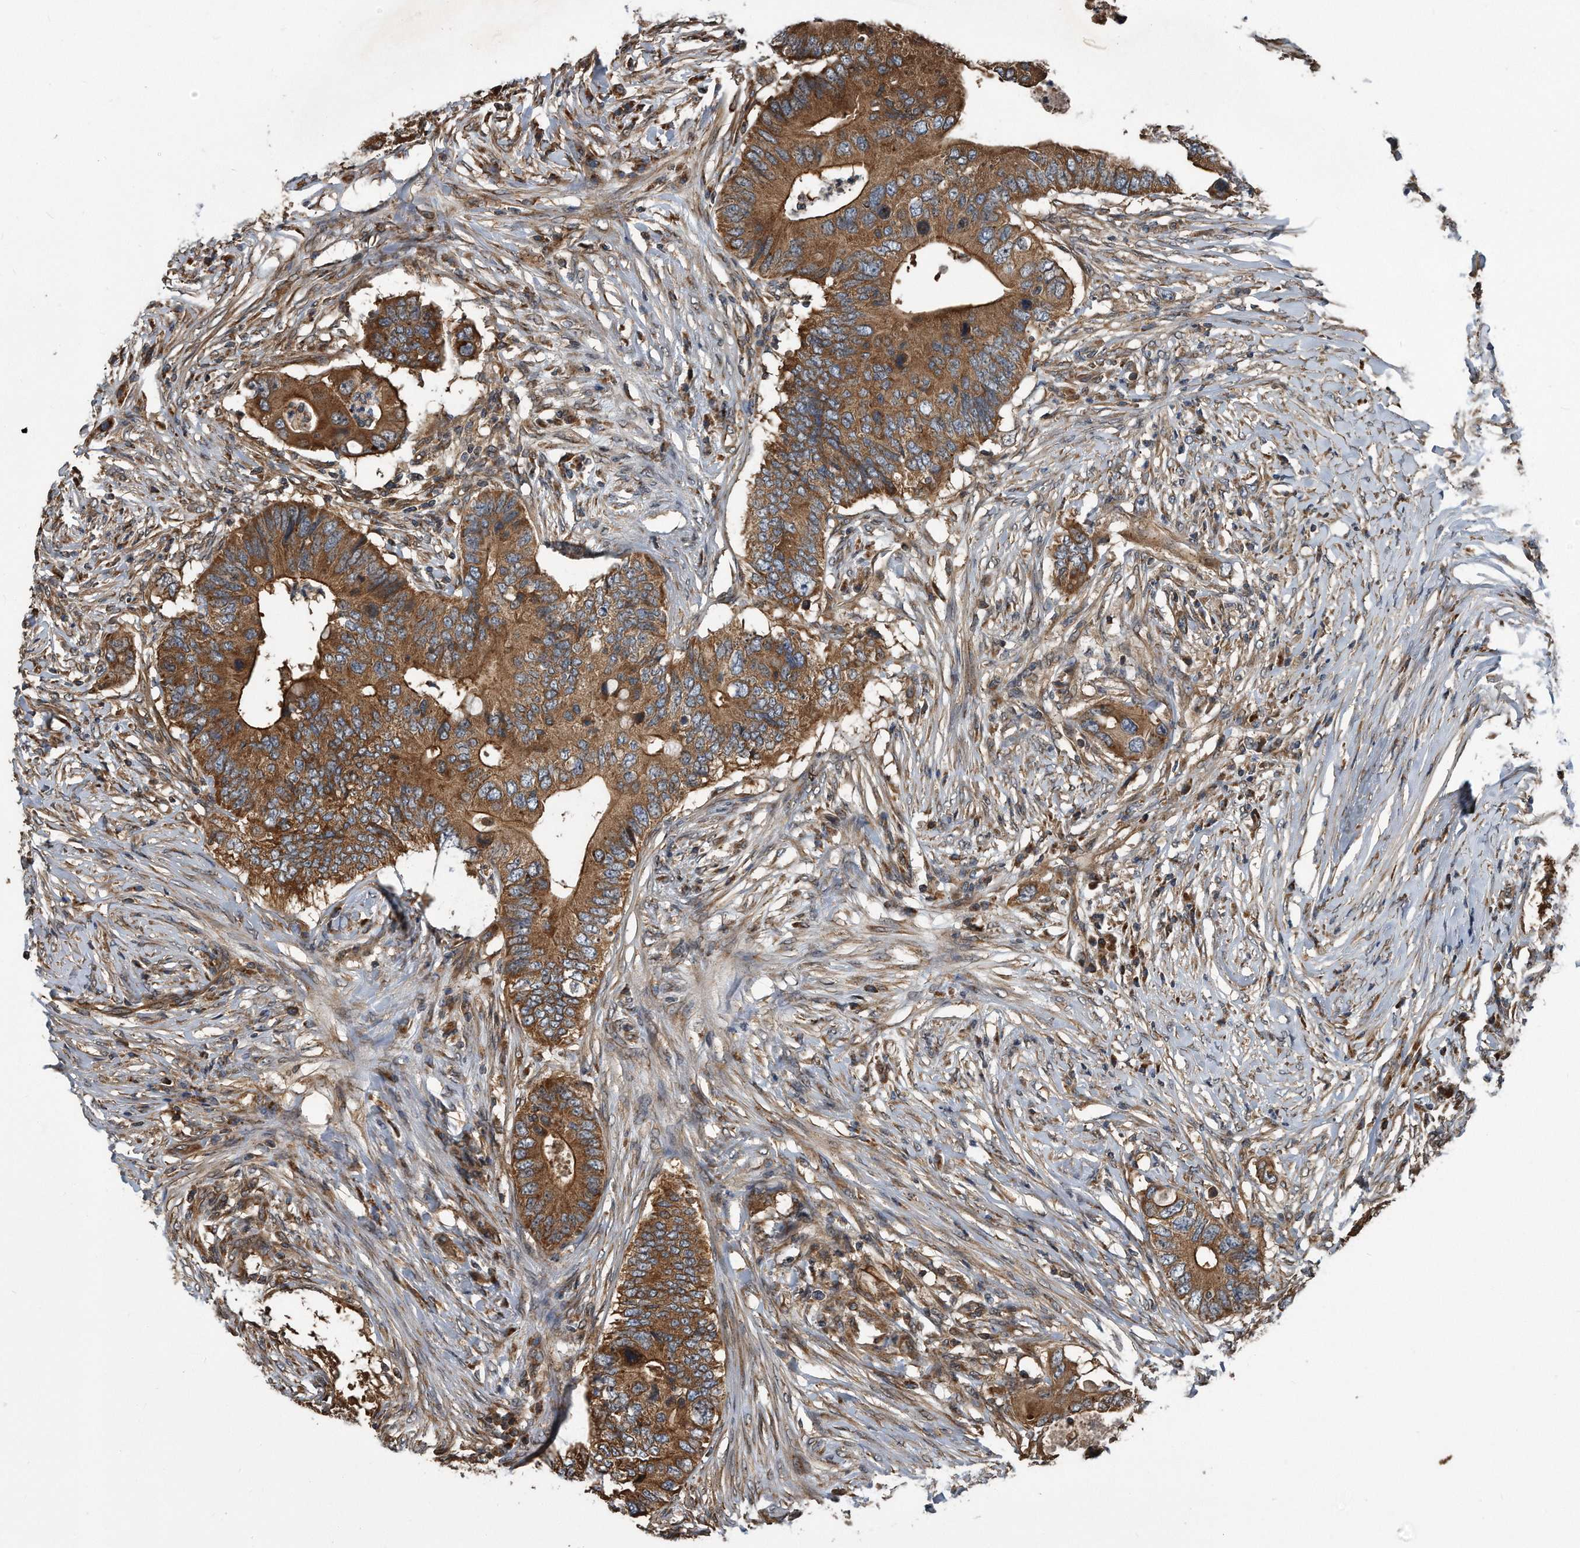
{"staining": {"intensity": "moderate", "quantity": ">75%", "location": "cytoplasmic/membranous"}, "tissue": "colorectal cancer", "cell_type": "Tumor cells", "image_type": "cancer", "snomed": [{"axis": "morphology", "description": "Adenocarcinoma, NOS"}, {"axis": "topography", "description": "Colon"}], "caption": "High-power microscopy captured an IHC micrograph of colorectal cancer, revealing moderate cytoplasmic/membranous staining in approximately >75% of tumor cells.", "gene": "FAM136A", "patient": {"sex": "male", "age": 71}}